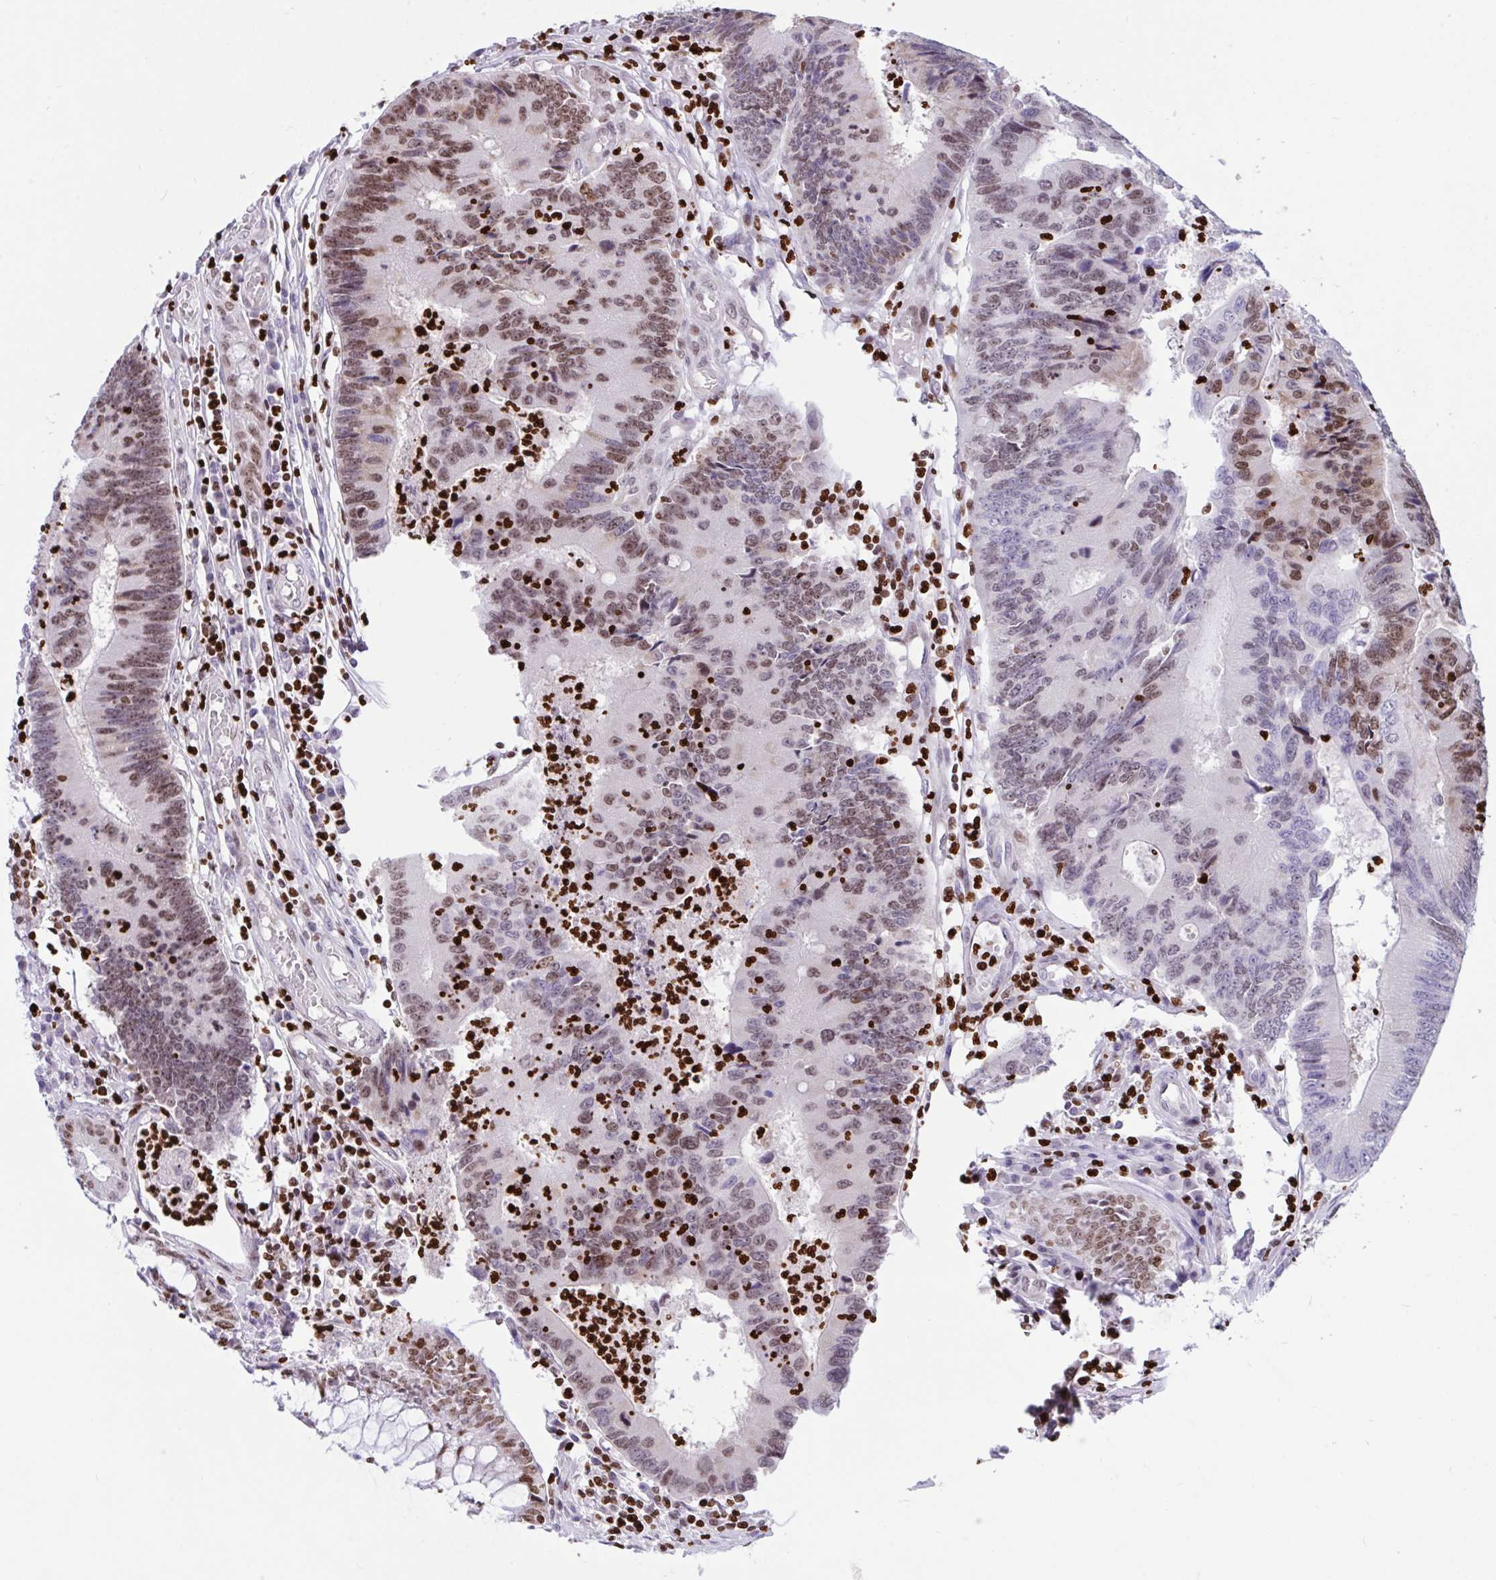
{"staining": {"intensity": "moderate", "quantity": "25%-75%", "location": "nuclear"}, "tissue": "colorectal cancer", "cell_type": "Tumor cells", "image_type": "cancer", "snomed": [{"axis": "morphology", "description": "Adenocarcinoma, NOS"}, {"axis": "topography", "description": "Colon"}], "caption": "An image of adenocarcinoma (colorectal) stained for a protein displays moderate nuclear brown staining in tumor cells. (DAB (3,3'-diaminobenzidine) = brown stain, brightfield microscopy at high magnification).", "gene": "HMGB2", "patient": {"sex": "female", "age": 67}}